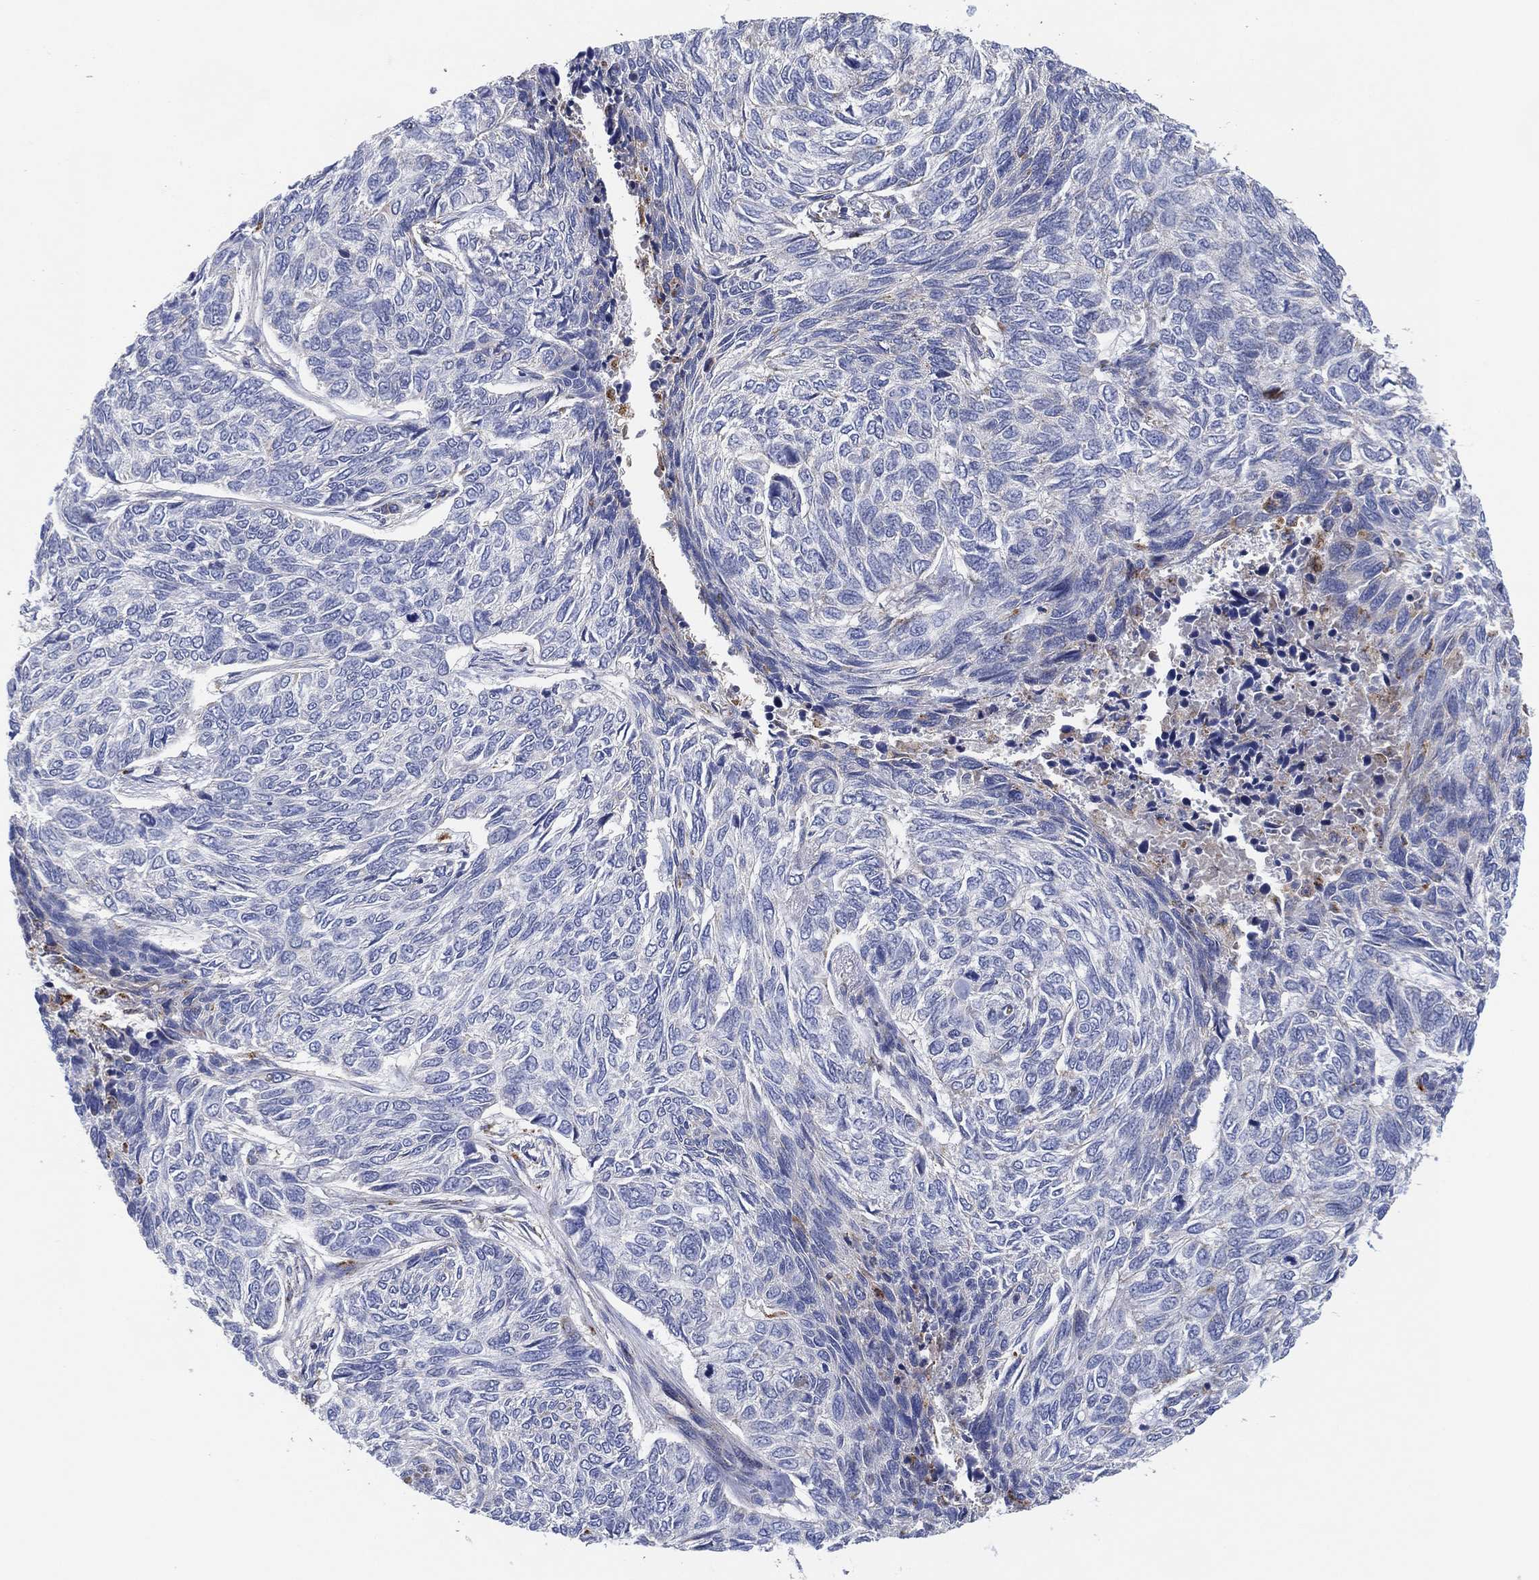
{"staining": {"intensity": "negative", "quantity": "none", "location": "none"}, "tissue": "skin cancer", "cell_type": "Tumor cells", "image_type": "cancer", "snomed": [{"axis": "morphology", "description": "Basal cell carcinoma"}, {"axis": "topography", "description": "Skin"}], "caption": "Immunohistochemical staining of skin cancer (basal cell carcinoma) displays no significant staining in tumor cells.", "gene": "GALNS", "patient": {"sex": "female", "age": 65}}